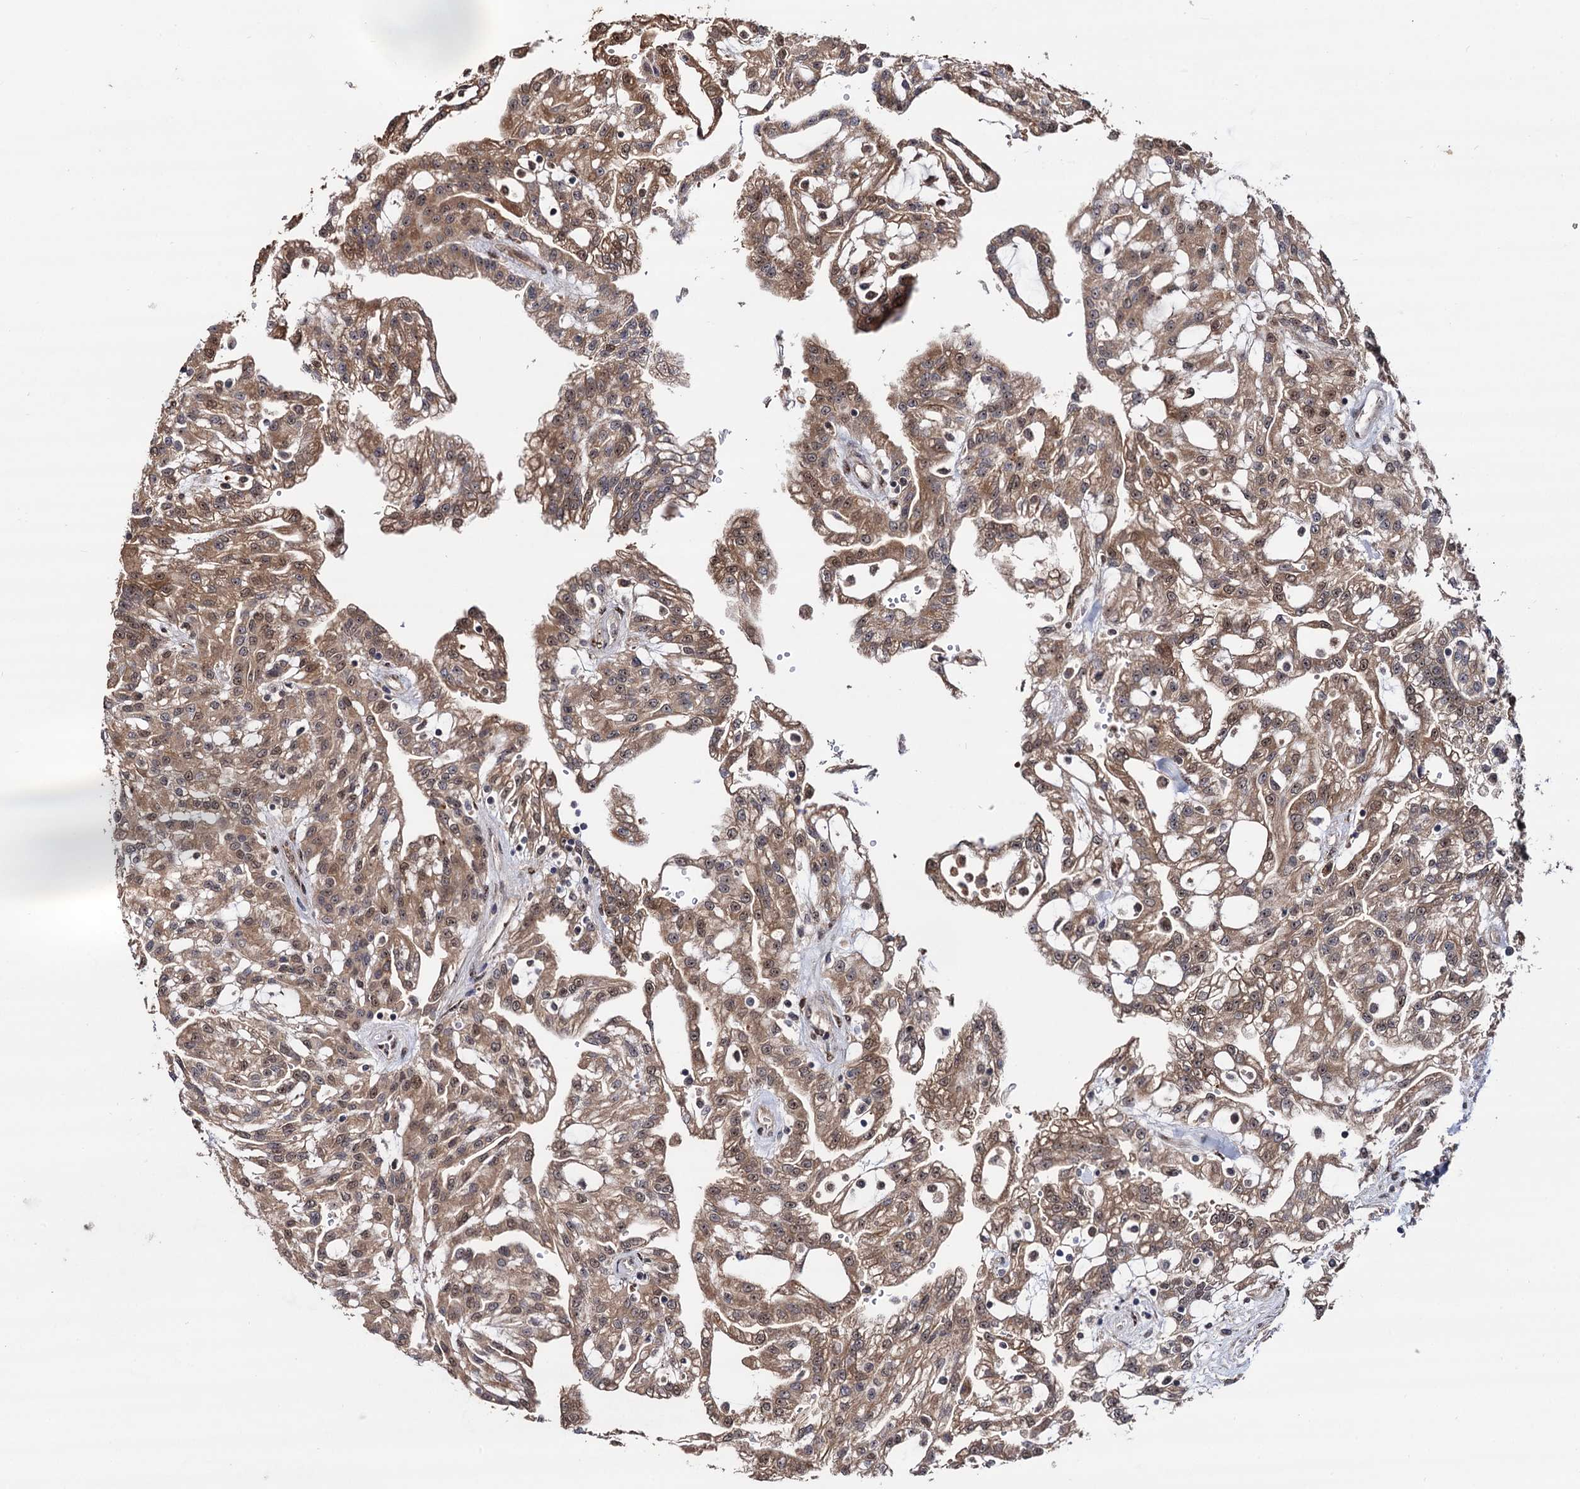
{"staining": {"intensity": "moderate", "quantity": ">75%", "location": "cytoplasmic/membranous,nuclear"}, "tissue": "renal cancer", "cell_type": "Tumor cells", "image_type": "cancer", "snomed": [{"axis": "morphology", "description": "Adenocarcinoma, NOS"}, {"axis": "topography", "description": "Kidney"}], "caption": "Protein expression by IHC shows moderate cytoplasmic/membranous and nuclear expression in about >75% of tumor cells in adenocarcinoma (renal). (DAB = brown stain, brightfield microscopy at high magnification).", "gene": "PIGB", "patient": {"sex": "male", "age": 63}}